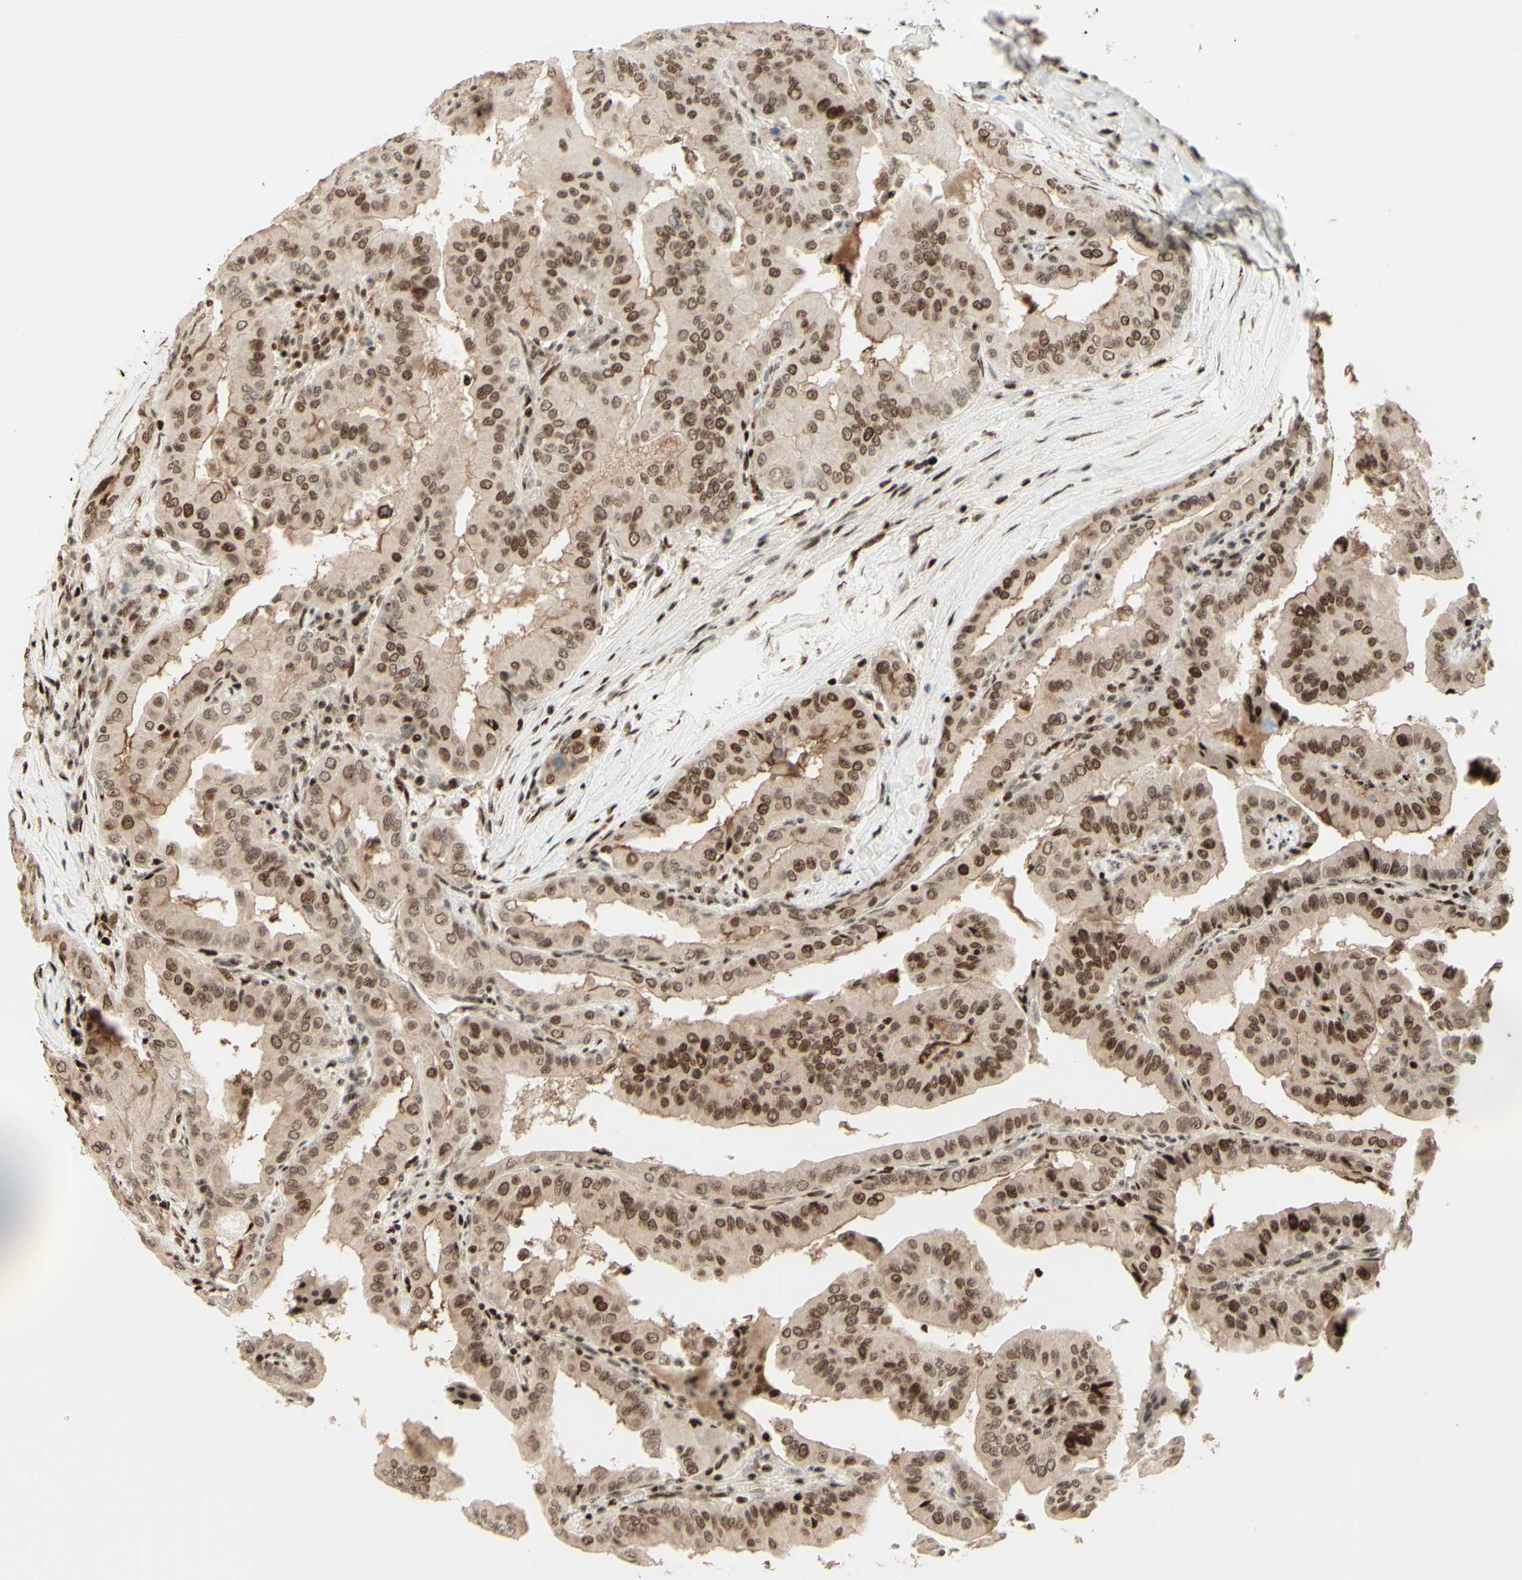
{"staining": {"intensity": "moderate", "quantity": ">75%", "location": "cytoplasmic/membranous,nuclear"}, "tissue": "thyroid cancer", "cell_type": "Tumor cells", "image_type": "cancer", "snomed": [{"axis": "morphology", "description": "Papillary adenocarcinoma, NOS"}, {"axis": "topography", "description": "Thyroid gland"}], "caption": "Thyroid cancer (papillary adenocarcinoma) stained for a protein (brown) shows moderate cytoplasmic/membranous and nuclear positive expression in approximately >75% of tumor cells.", "gene": "CDKL5", "patient": {"sex": "male", "age": 33}}